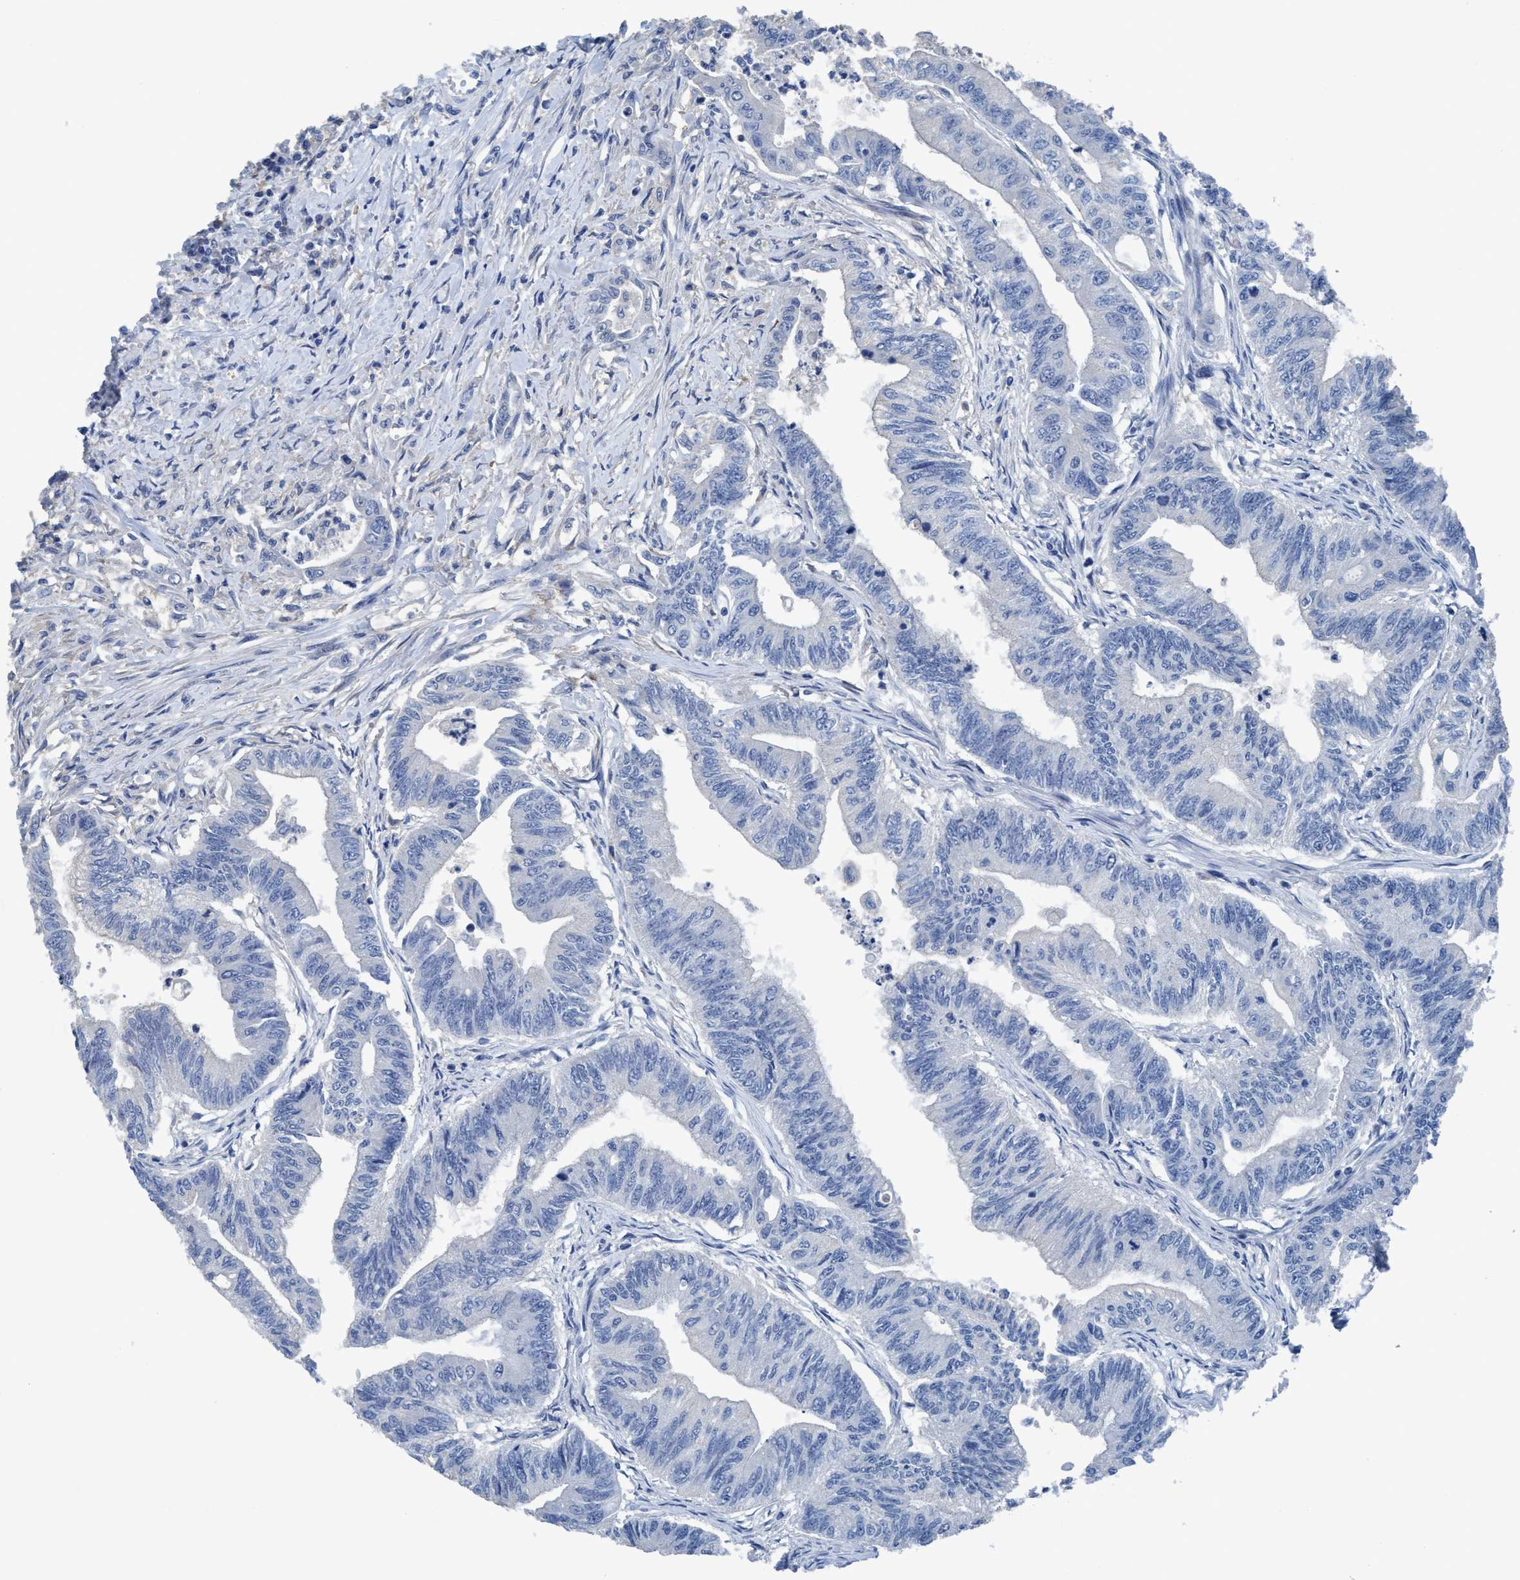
{"staining": {"intensity": "negative", "quantity": "none", "location": "none"}, "tissue": "colorectal cancer", "cell_type": "Tumor cells", "image_type": "cancer", "snomed": [{"axis": "morphology", "description": "Adenocarcinoma, NOS"}, {"axis": "topography", "description": "Rectum"}], "caption": "High power microscopy image of an immunohistochemistry image of colorectal adenocarcinoma, revealing no significant expression in tumor cells.", "gene": "DNAI1", "patient": {"sex": "male", "age": 51}}